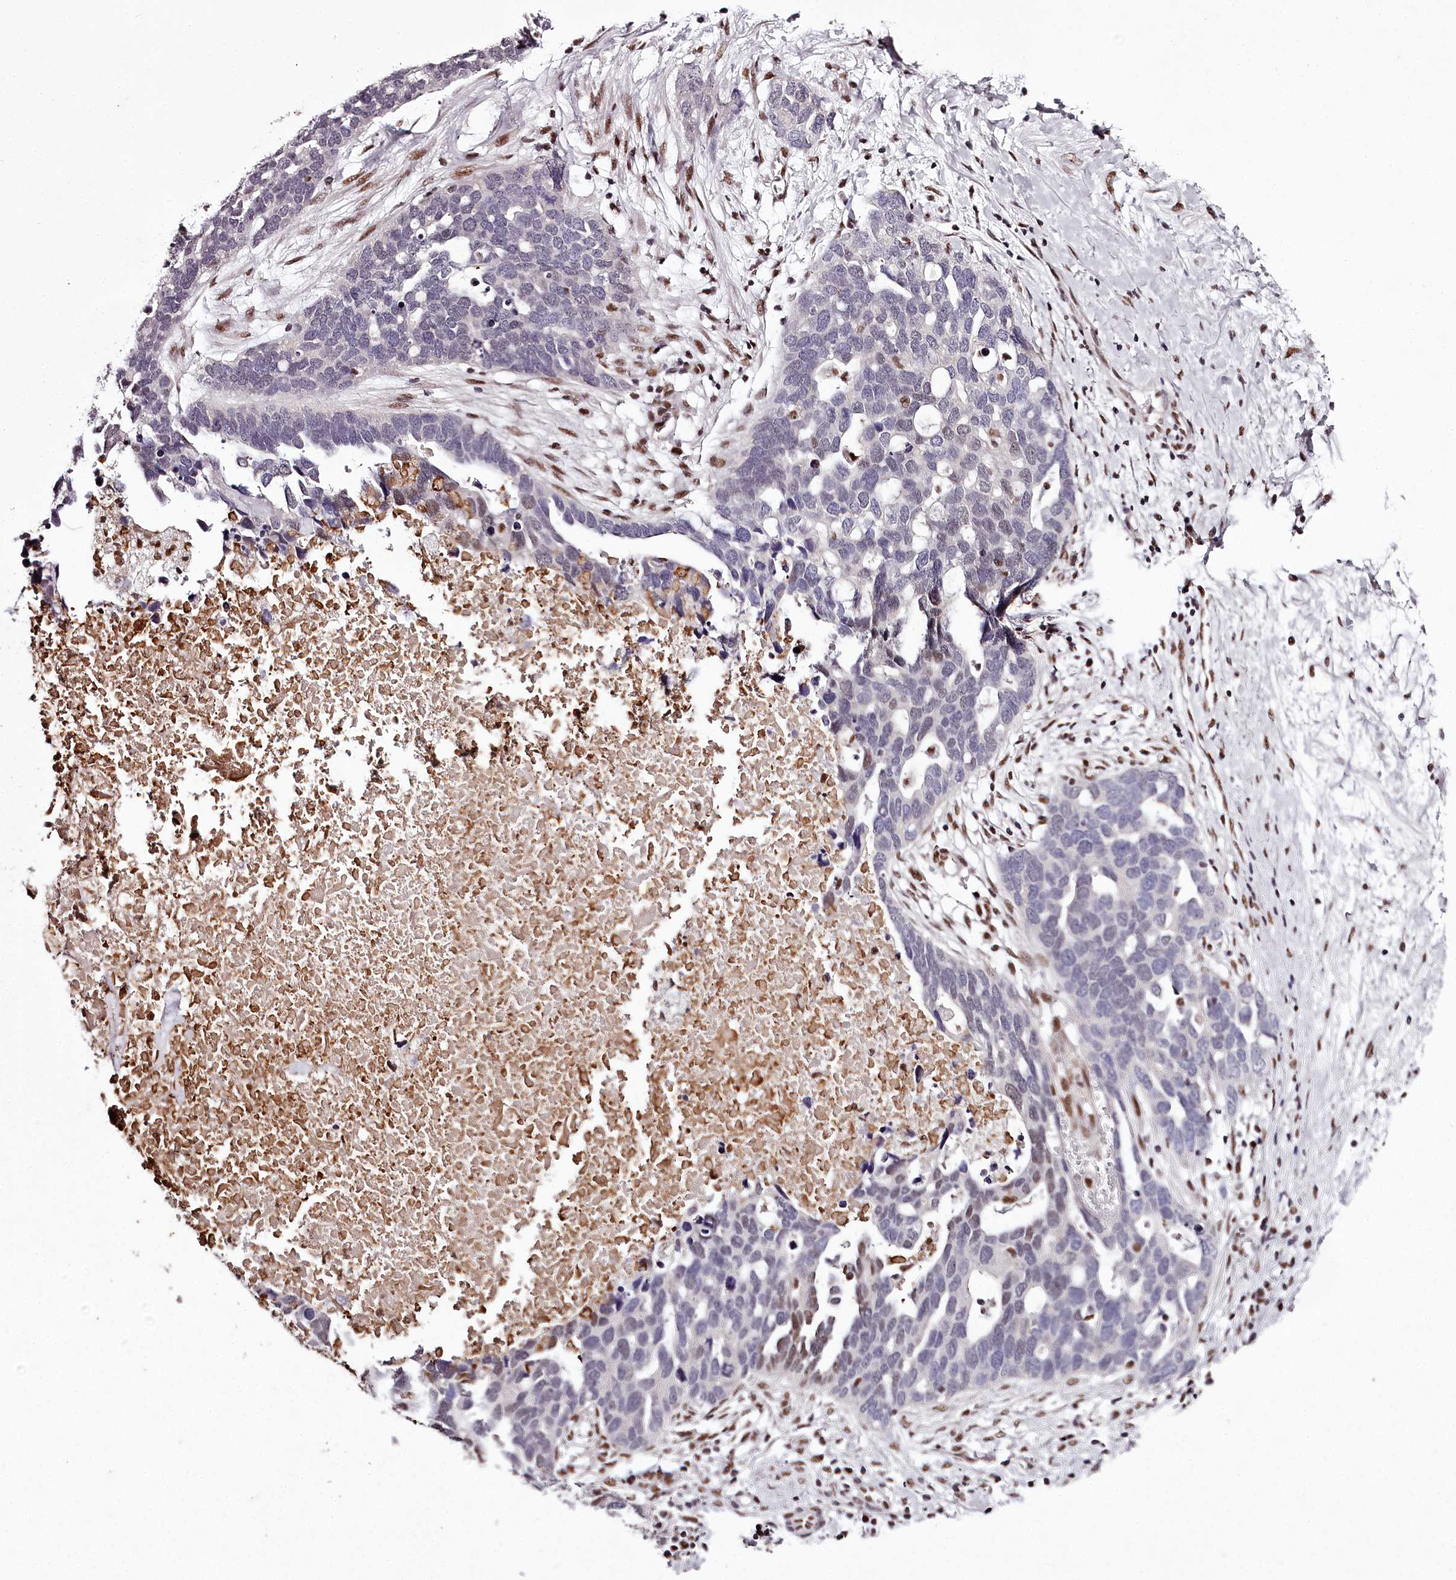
{"staining": {"intensity": "moderate", "quantity": "<25%", "location": "nuclear"}, "tissue": "ovarian cancer", "cell_type": "Tumor cells", "image_type": "cancer", "snomed": [{"axis": "morphology", "description": "Cystadenocarcinoma, serous, NOS"}, {"axis": "topography", "description": "Ovary"}], "caption": "Brown immunohistochemical staining in human ovarian cancer displays moderate nuclear positivity in approximately <25% of tumor cells. (DAB (3,3'-diaminobenzidine) IHC with brightfield microscopy, high magnification).", "gene": "PSPC1", "patient": {"sex": "female", "age": 54}}